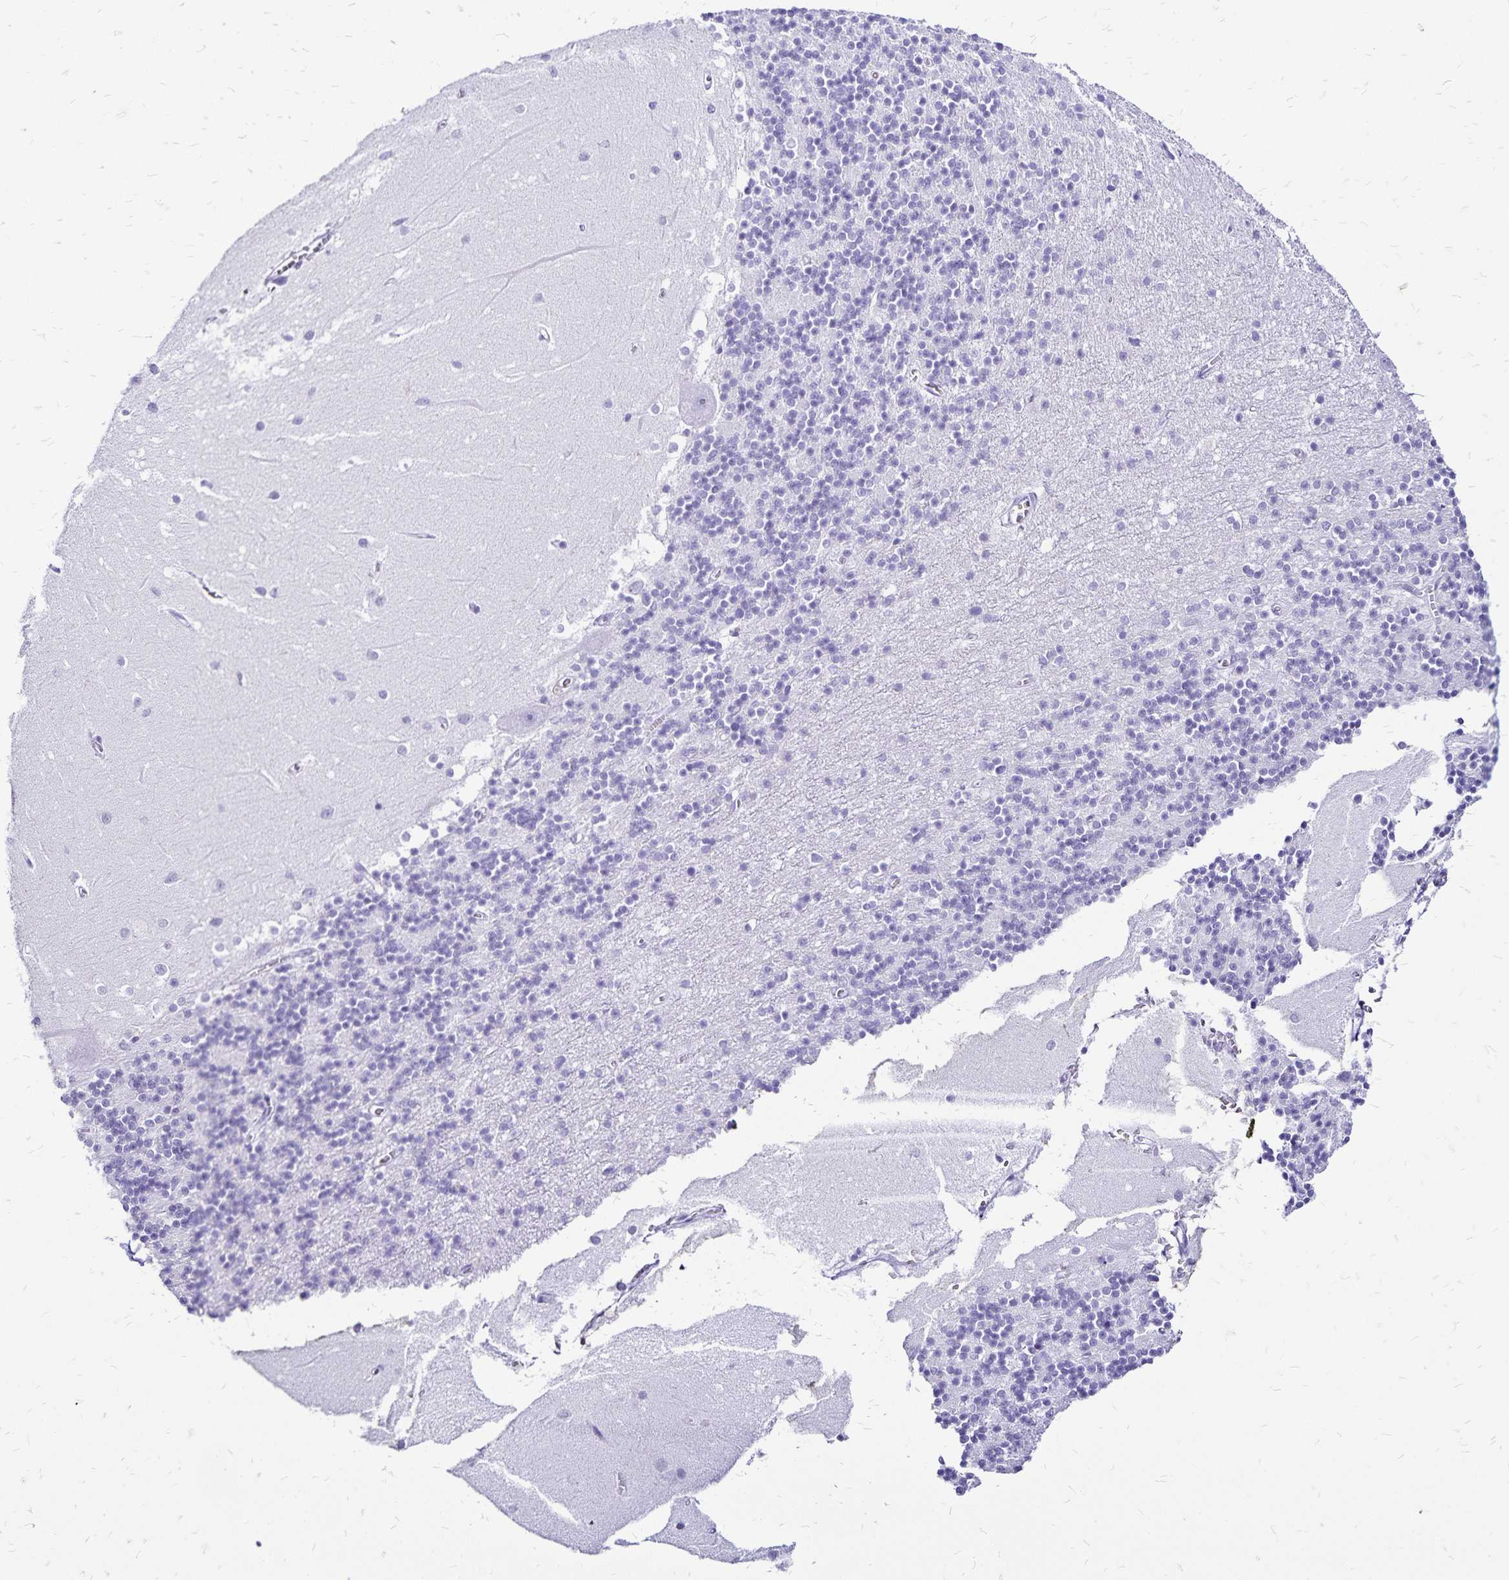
{"staining": {"intensity": "negative", "quantity": "none", "location": "none"}, "tissue": "cerebellum", "cell_type": "Cells in granular layer", "image_type": "normal", "snomed": [{"axis": "morphology", "description": "Normal tissue, NOS"}, {"axis": "topography", "description": "Cerebellum"}], "caption": "Immunohistochemistry (IHC) of normal cerebellum displays no positivity in cells in granular layer.", "gene": "LIN28B", "patient": {"sex": "male", "age": 54}}